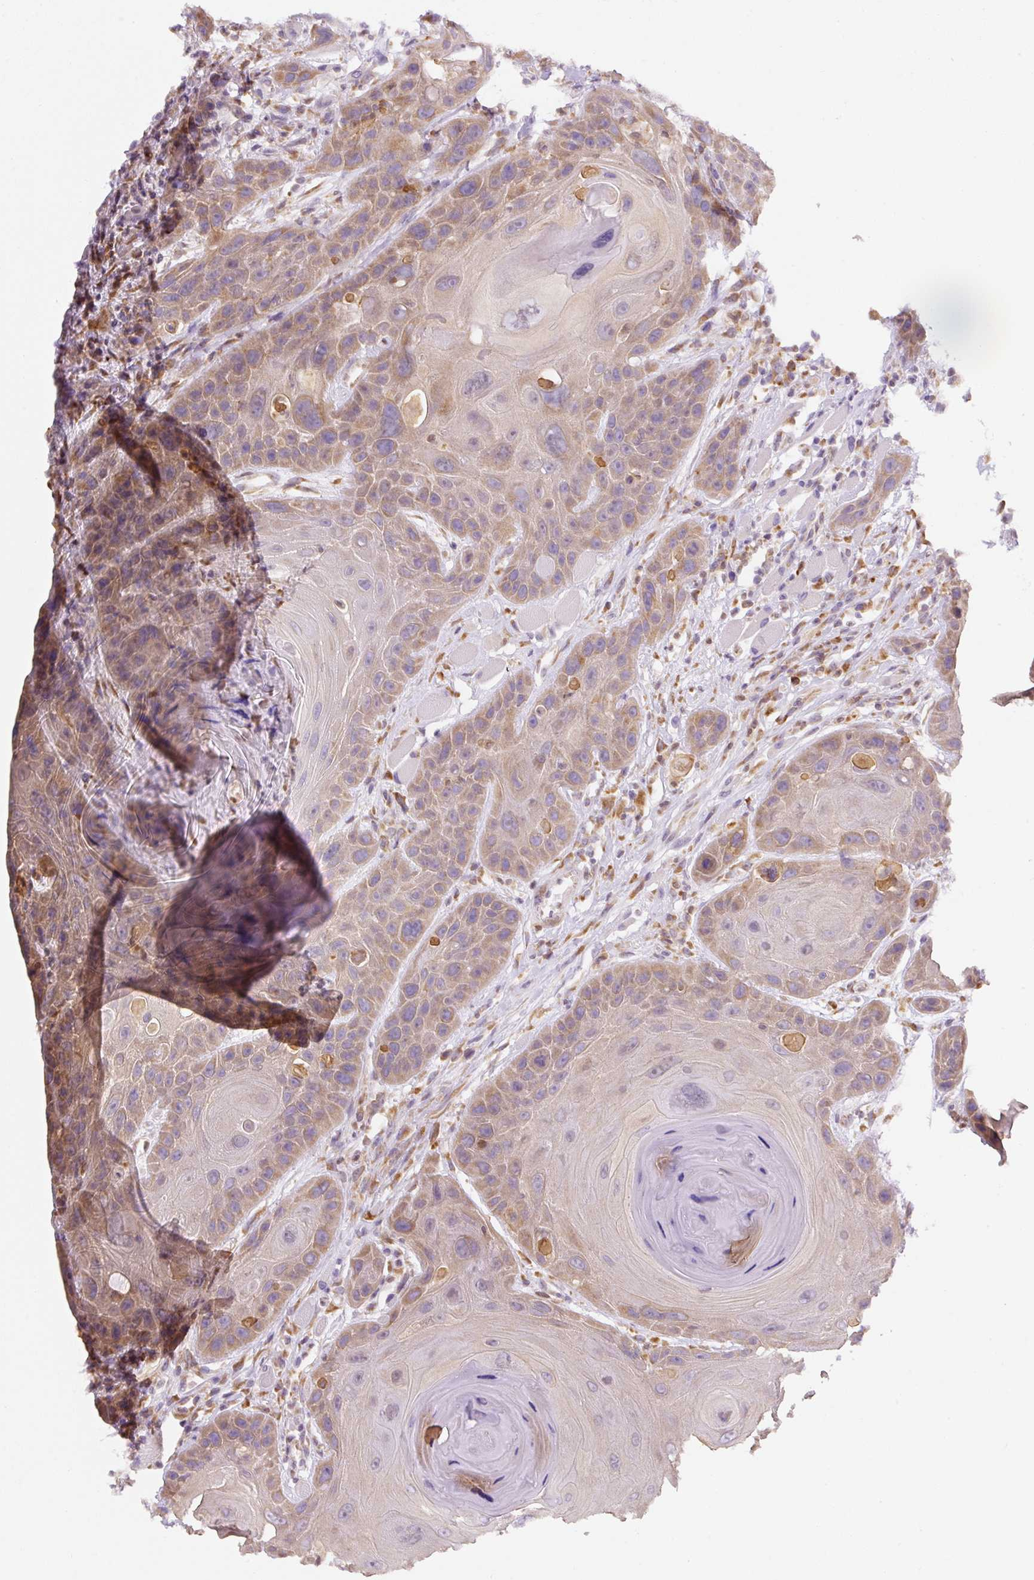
{"staining": {"intensity": "moderate", "quantity": "25%-75%", "location": "cytoplasmic/membranous"}, "tissue": "head and neck cancer", "cell_type": "Tumor cells", "image_type": "cancer", "snomed": [{"axis": "morphology", "description": "Squamous cell carcinoma, NOS"}, {"axis": "topography", "description": "Head-Neck"}], "caption": "Approximately 25%-75% of tumor cells in squamous cell carcinoma (head and neck) display moderate cytoplasmic/membranous protein staining as visualized by brown immunohistochemical staining.", "gene": "DDOST", "patient": {"sex": "female", "age": 59}}